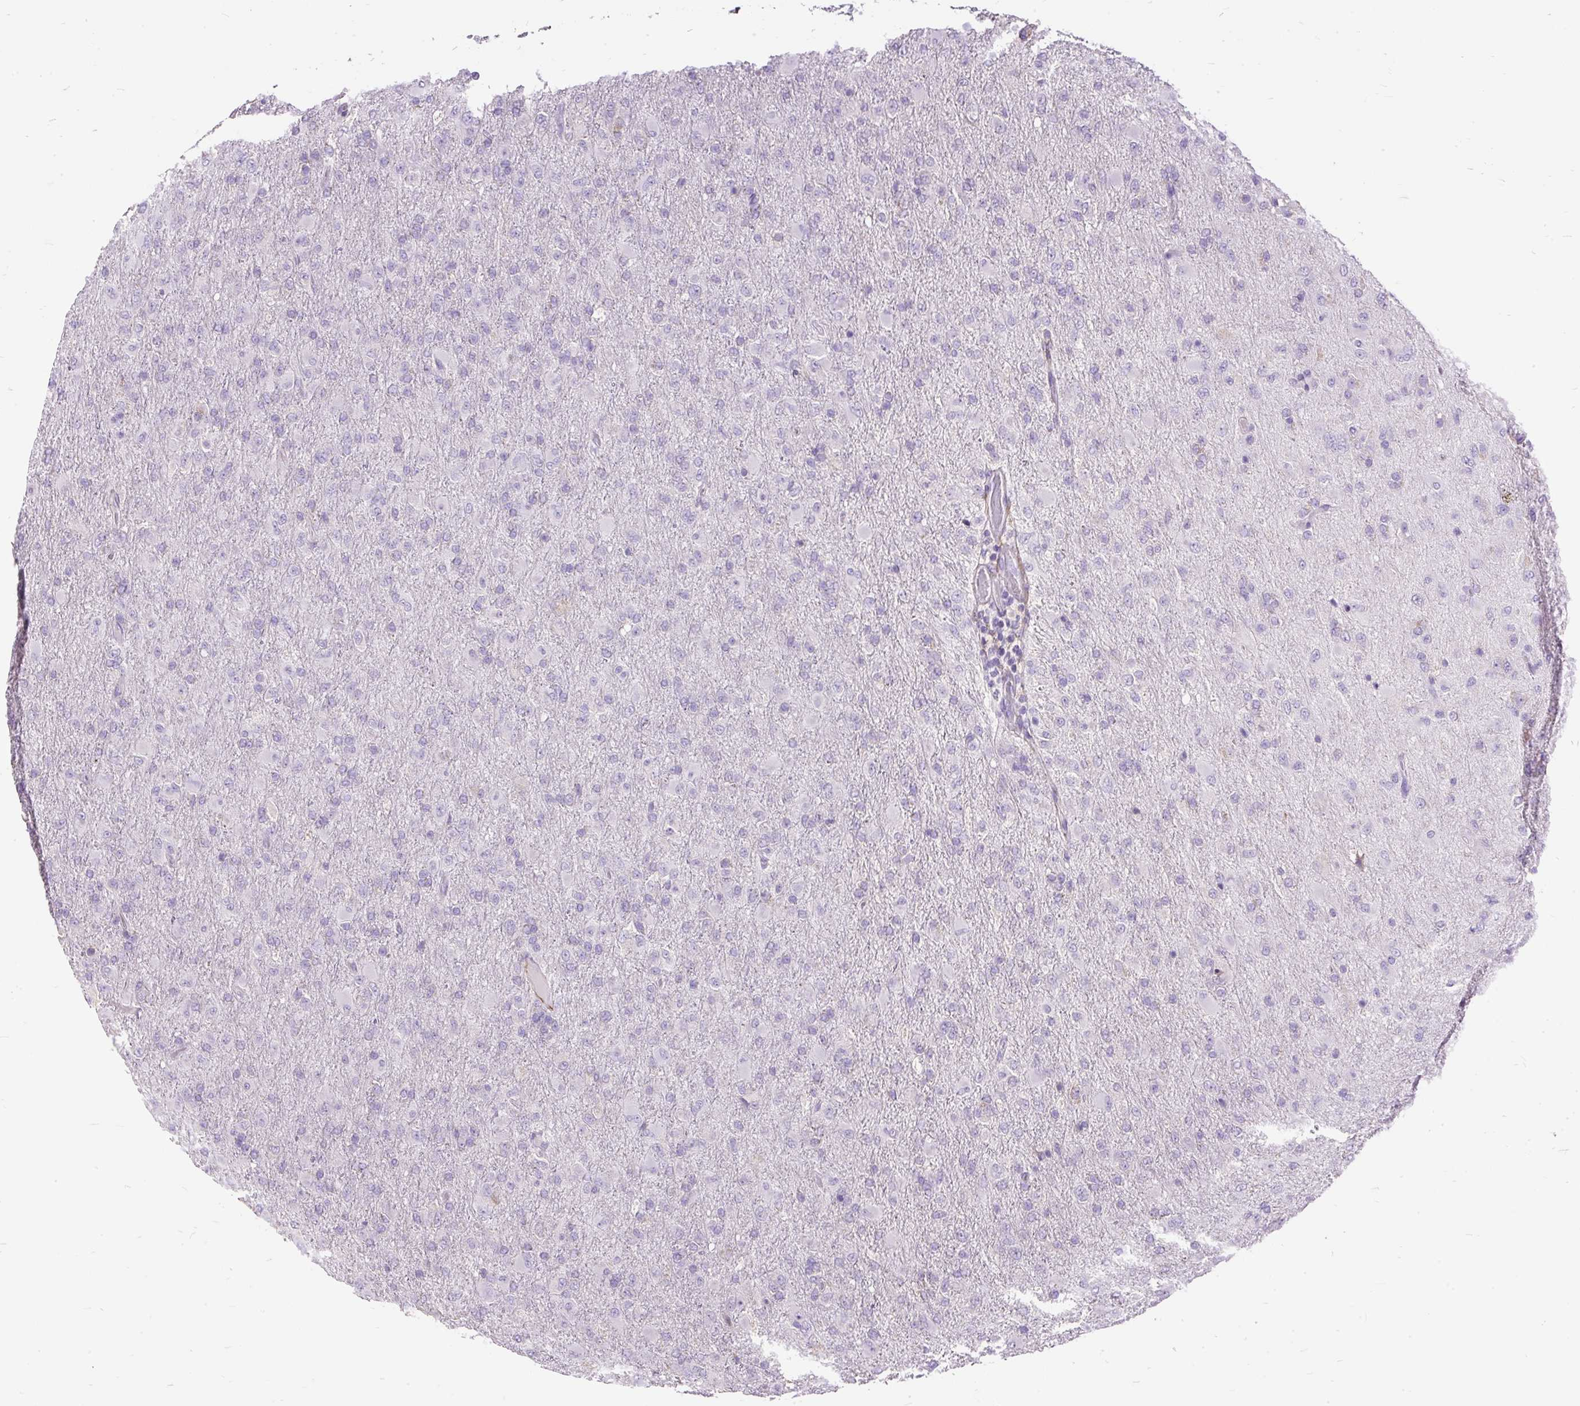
{"staining": {"intensity": "negative", "quantity": "none", "location": "none"}, "tissue": "glioma", "cell_type": "Tumor cells", "image_type": "cancer", "snomed": [{"axis": "morphology", "description": "Glioma, malignant, Low grade"}, {"axis": "topography", "description": "Brain"}], "caption": "Immunohistochemical staining of human malignant low-grade glioma demonstrates no significant positivity in tumor cells.", "gene": "GBX1", "patient": {"sex": "male", "age": 65}}